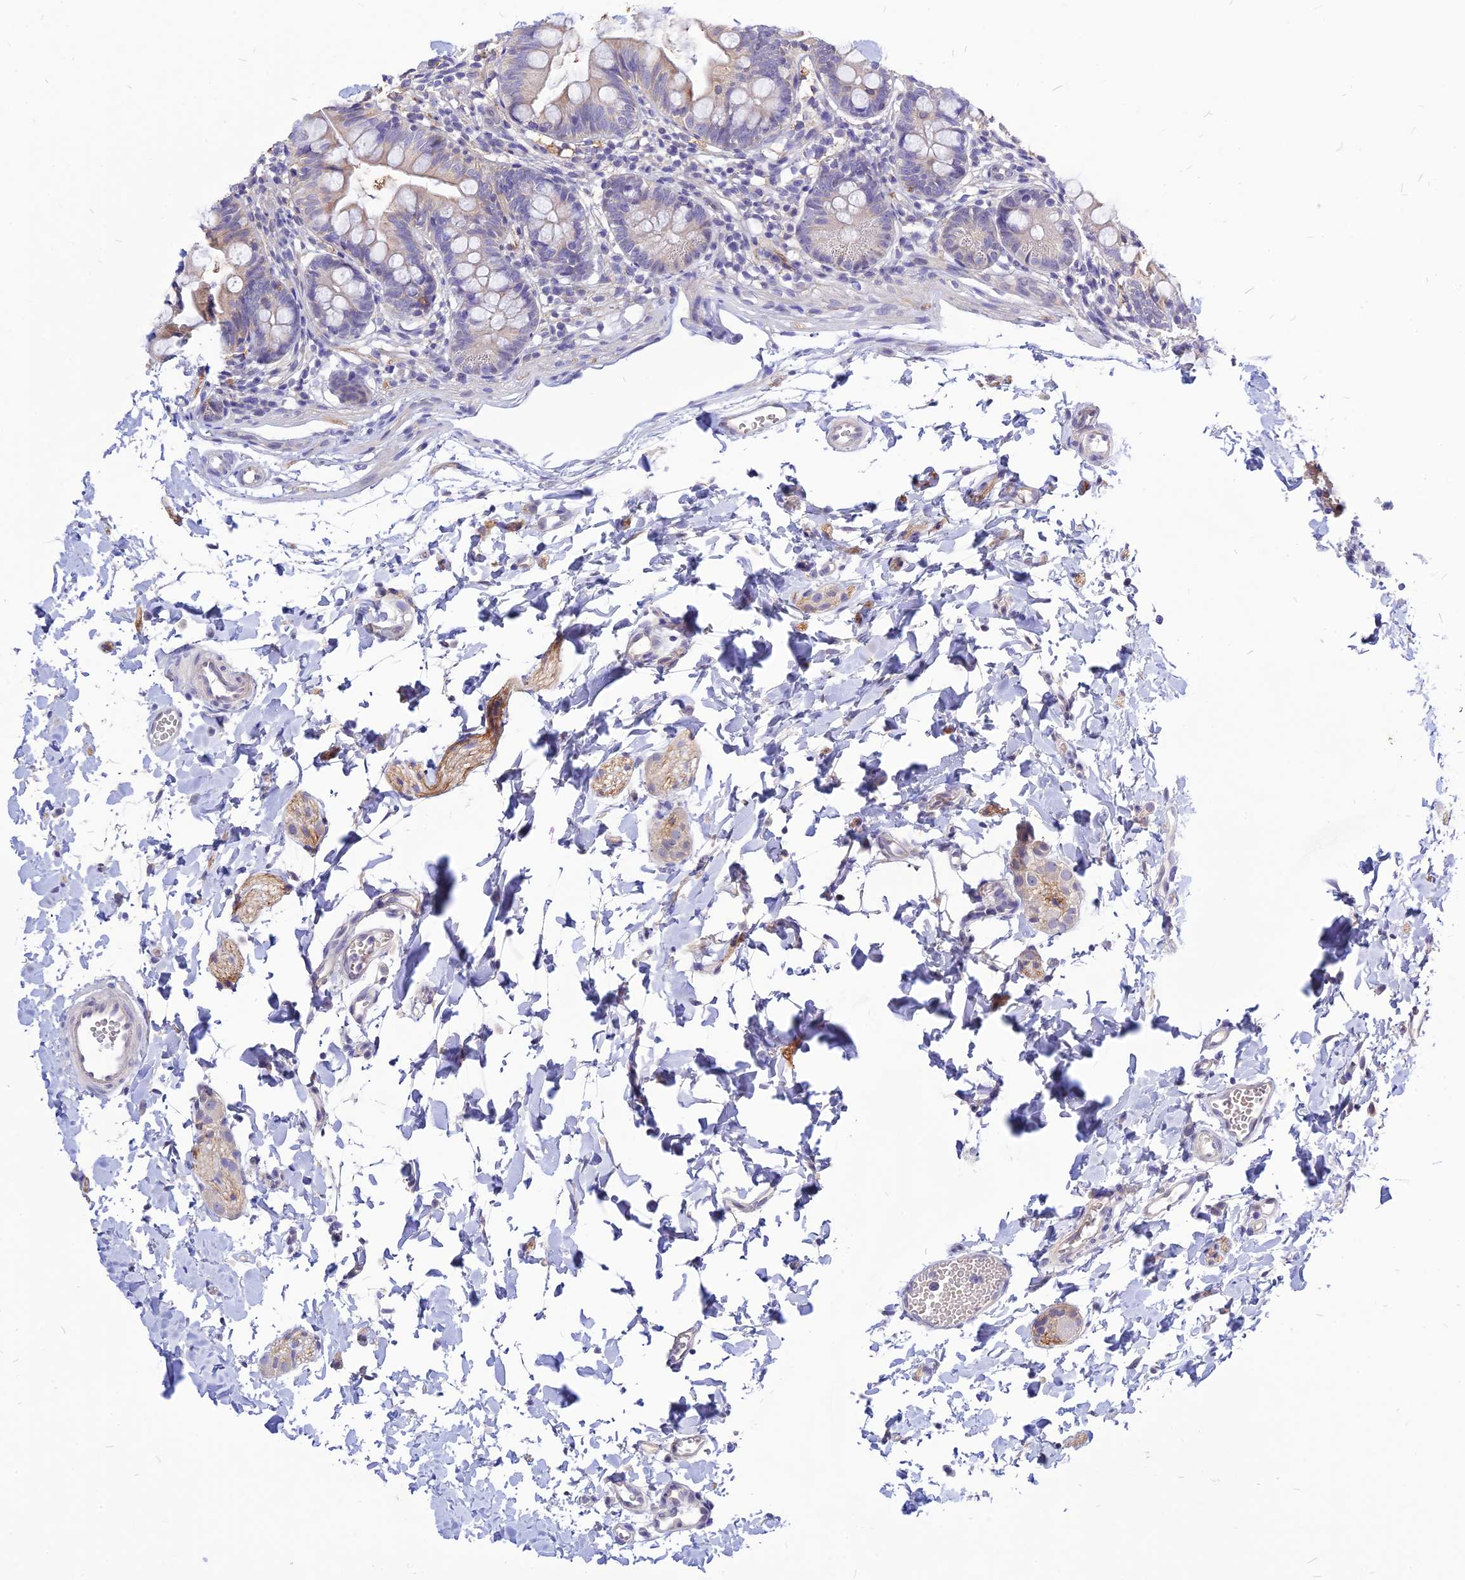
{"staining": {"intensity": "moderate", "quantity": "<25%", "location": "cytoplasmic/membranous"}, "tissue": "small intestine", "cell_type": "Glandular cells", "image_type": "normal", "snomed": [{"axis": "morphology", "description": "Normal tissue, NOS"}, {"axis": "topography", "description": "Small intestine"}], "caption": "Human small intestine stained with a brown dye displays moderate cytoplasmic/membranous positive positivity in approximately <25% of glandular cells.", "gene": "CZIB", "patient": {"sex": "male", "age": 7}}